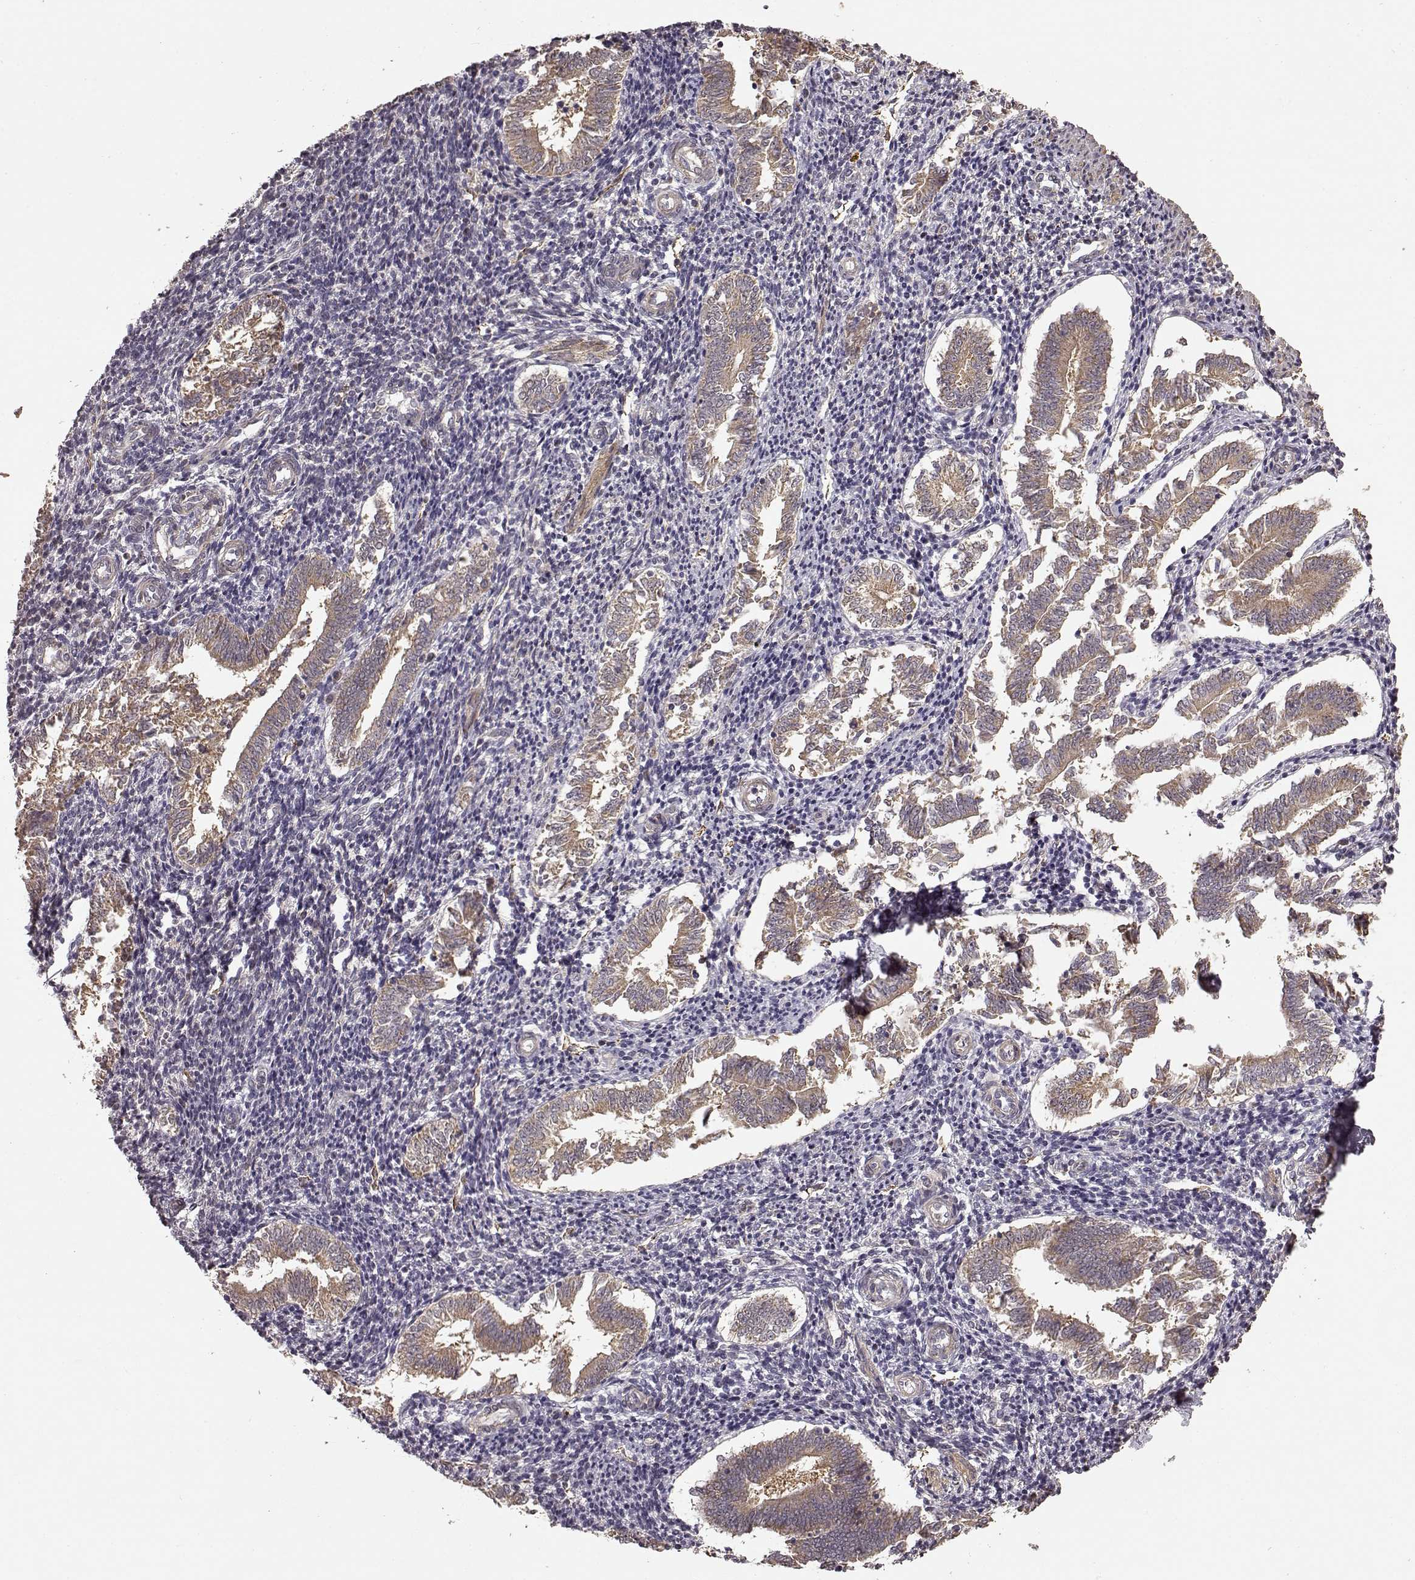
{"staining": {"intensity": "moderate", "quantity": "<25%", "location": "cytoplasmic/membranous"}, "tissue": "endometrium", "cell_type": "Cells in endometrial stroma", "image_type": "normal", "snomed": [{"axis": "morphology", "description": "Normal tissue, NOS"}, {"axis": "topography", "description": "Endometrium"}], "caption": "About <25% of cells in endometrial stroma in normal endometrium reveal moderate cytoplasmic/membranous protein expression as visualized by brown immunohistochemical staining.", "gene": "BACH2", "patient": {"sex": "female", "age": 25}}